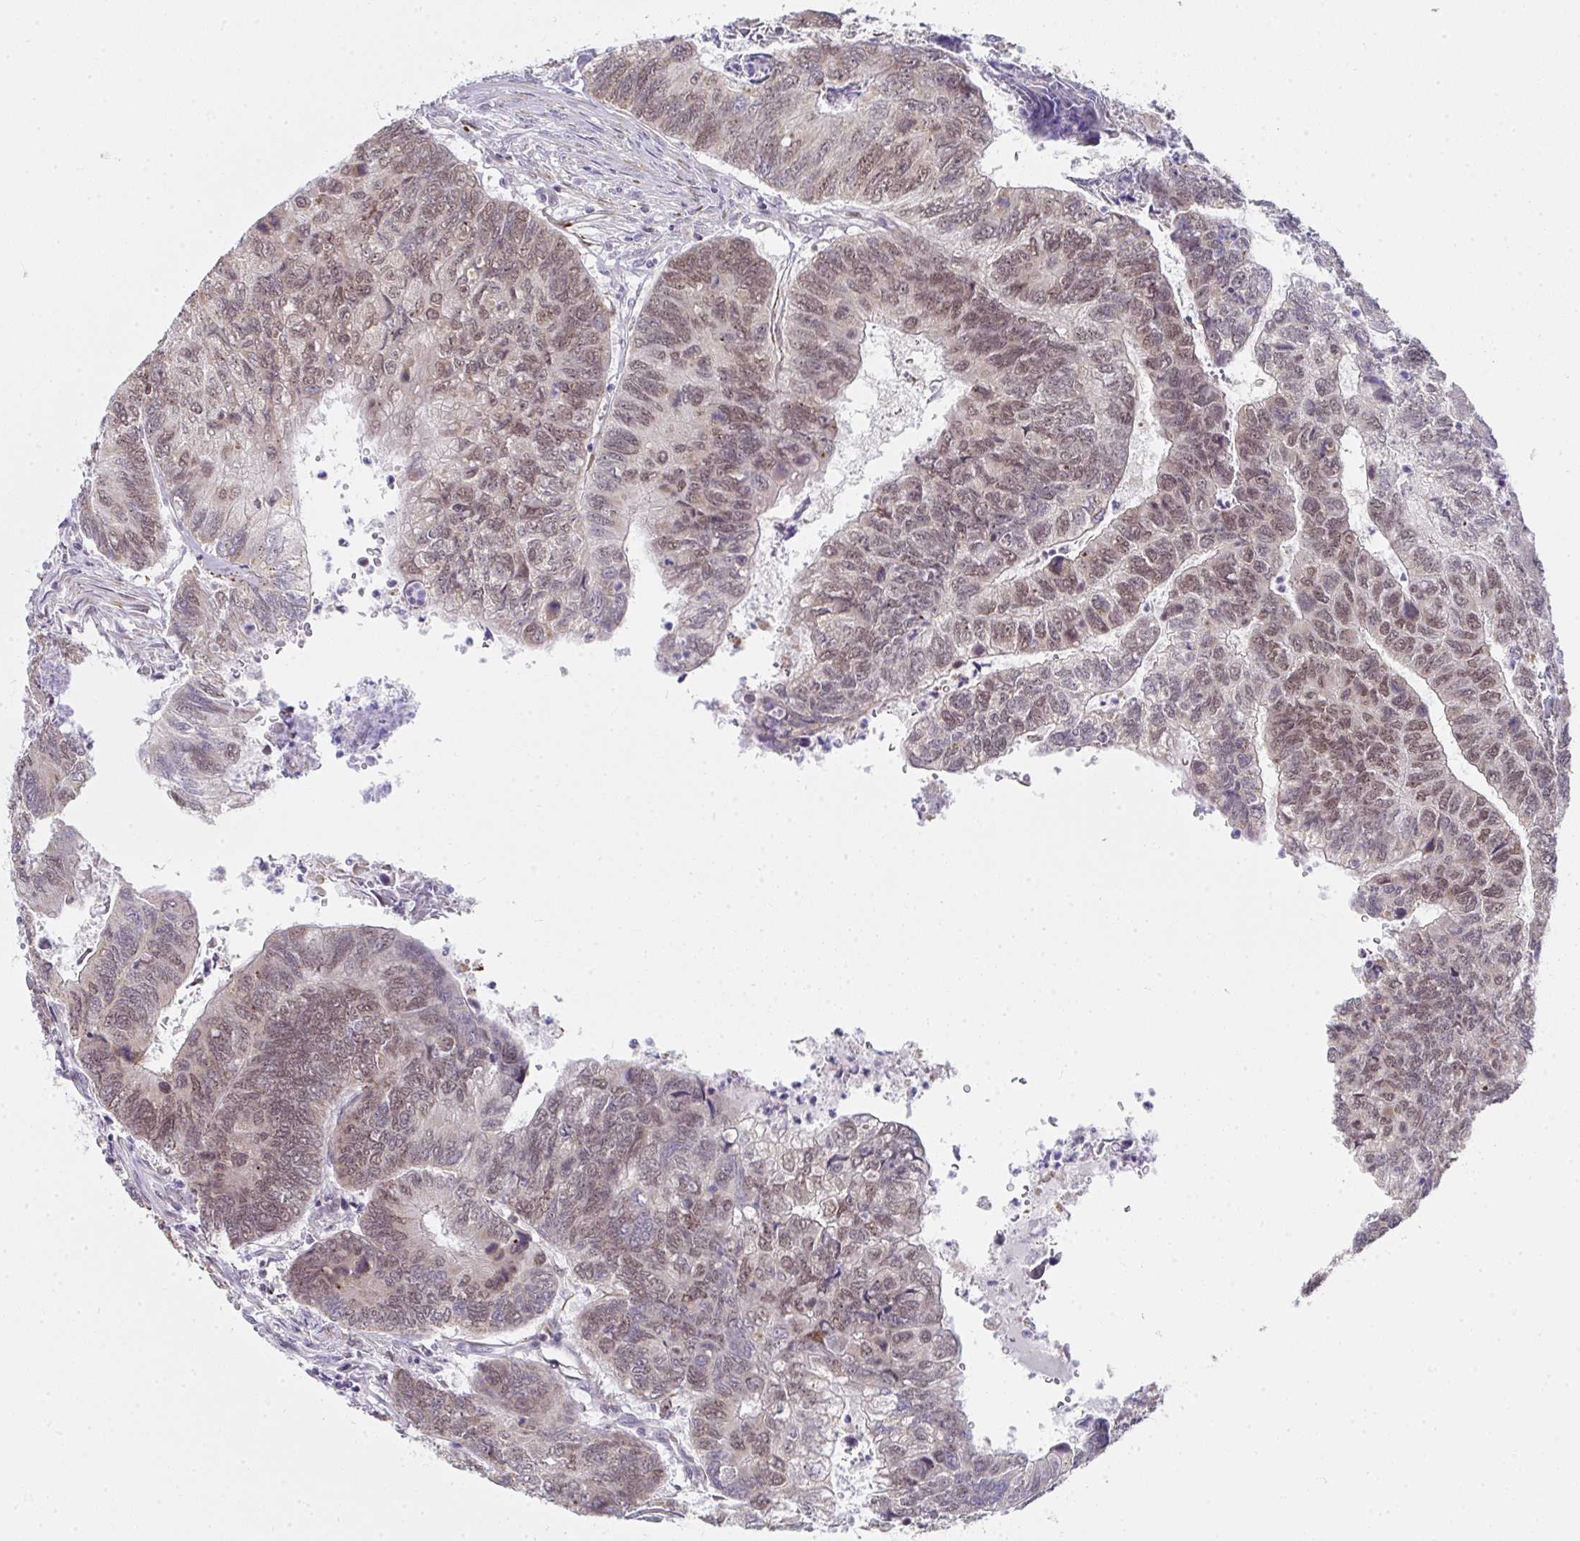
{"staining": {"intensity": "weak", "quantity": "25%-75%", "location": "nuclear"}, "tissue": "colorectal cancer", "cell_type": "Tumor cells", "image_type": "cancer", "snomed": [{"axis": "morphology", "description": "Adenocarcinoma, NOS"}, {"axis": "topography", "description": "Colon"}], "caption": "IHC of colorectal adenocarcinoma shows low levels of weak nuclear positivity in about 25%-75% of tumor cells.", "gene": "GINS2", "patient": {"sex": "female", "age": 67}}